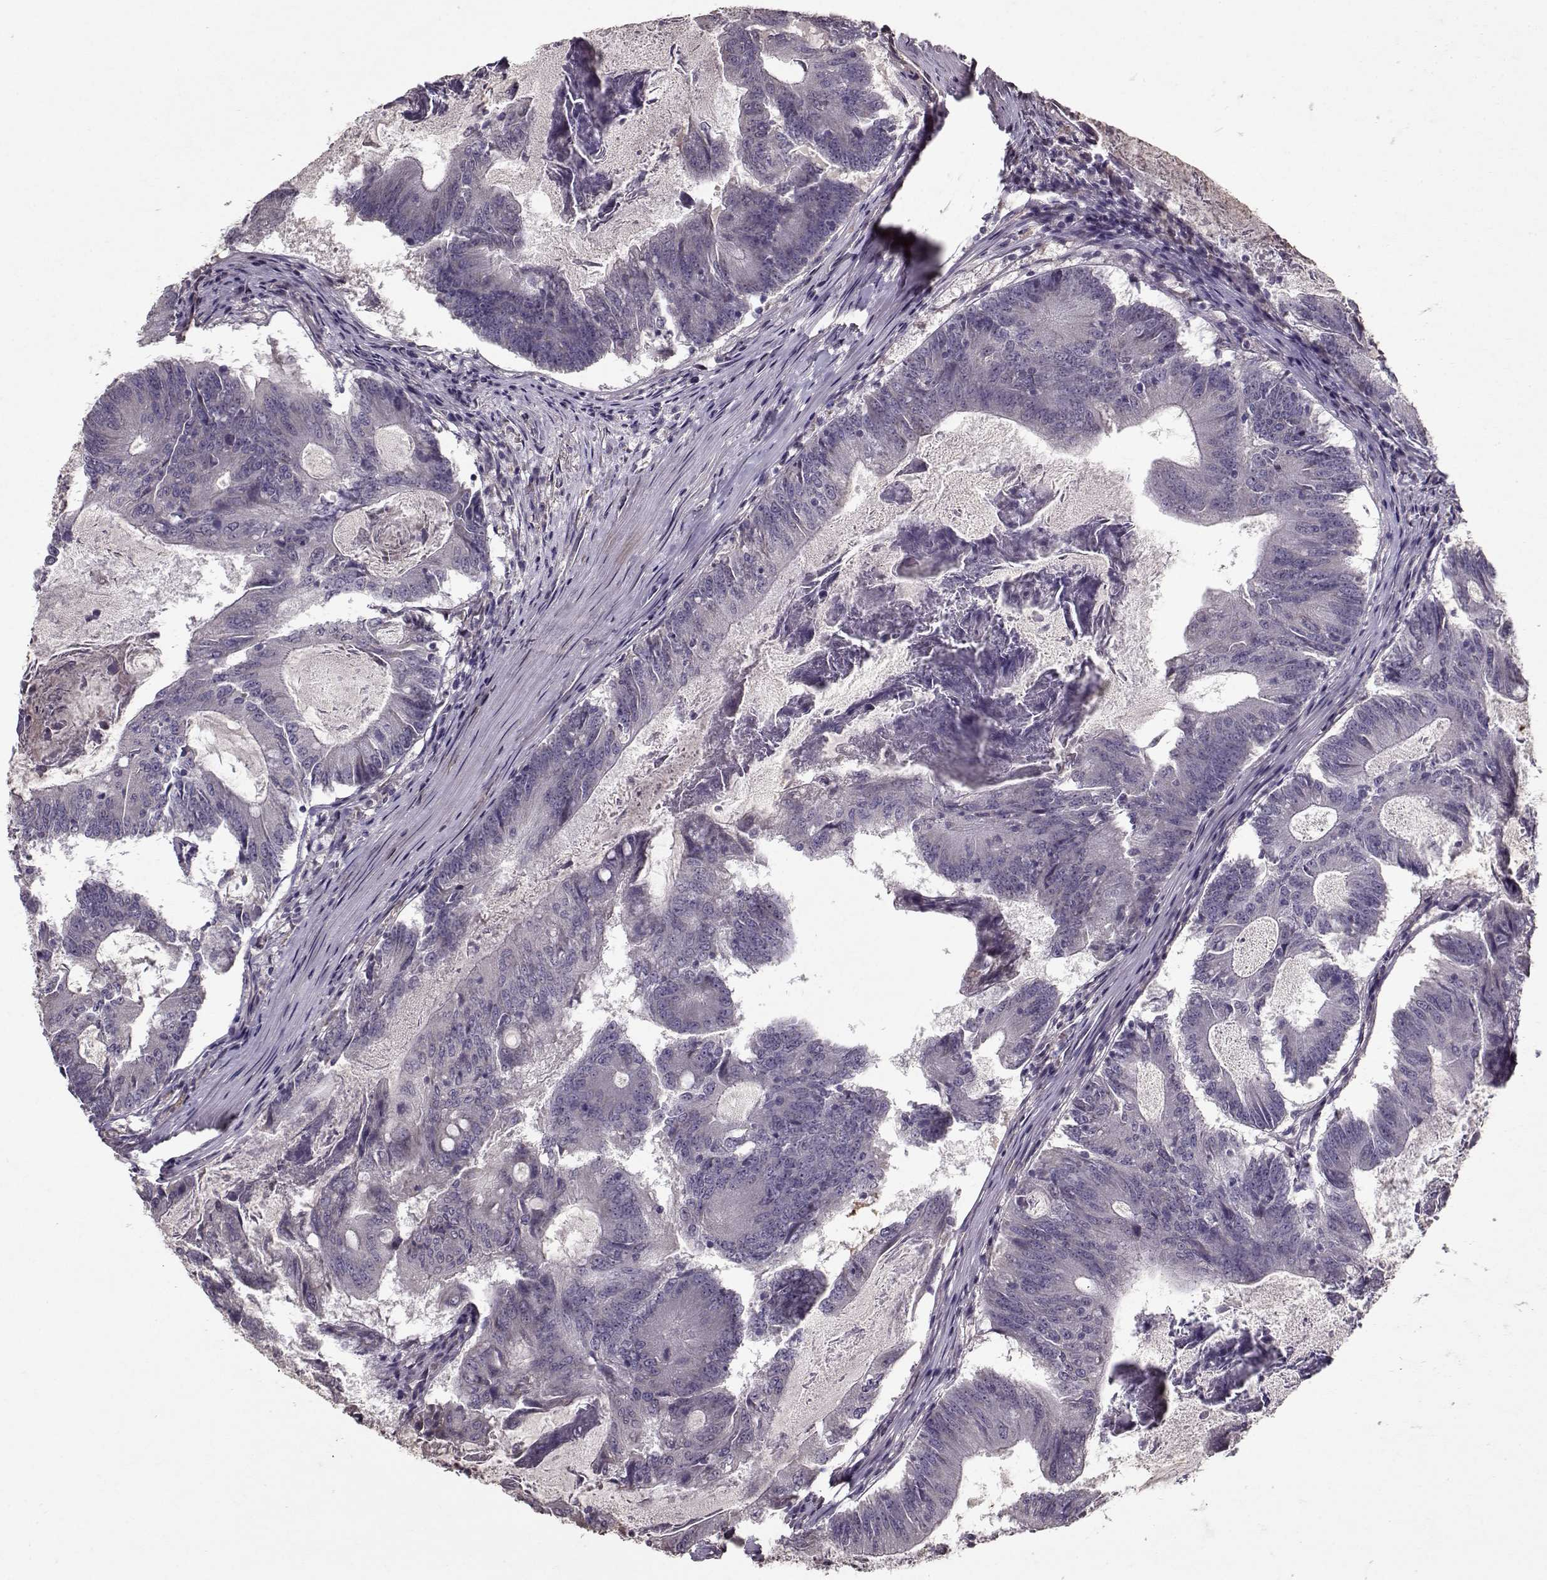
{"staining": {"intensity": "negative", "quantity": "none", "location": "none"}, "tissue": "colorectal cancer", "cell_type": "Tumor cells", "image_type": "cancer", "snomed": [{"axis": "morphology", "description": "Adenocarcinoma, NOS"}, {"axis": "topography", "description": "Colon"}], "caption": "Micrograph shows no significant protein positivity in tumor cells of colorectal cancer (adenocarcinoma).", "gene": "LAMA2", "patient": {"sex": "female", "age": 70}}